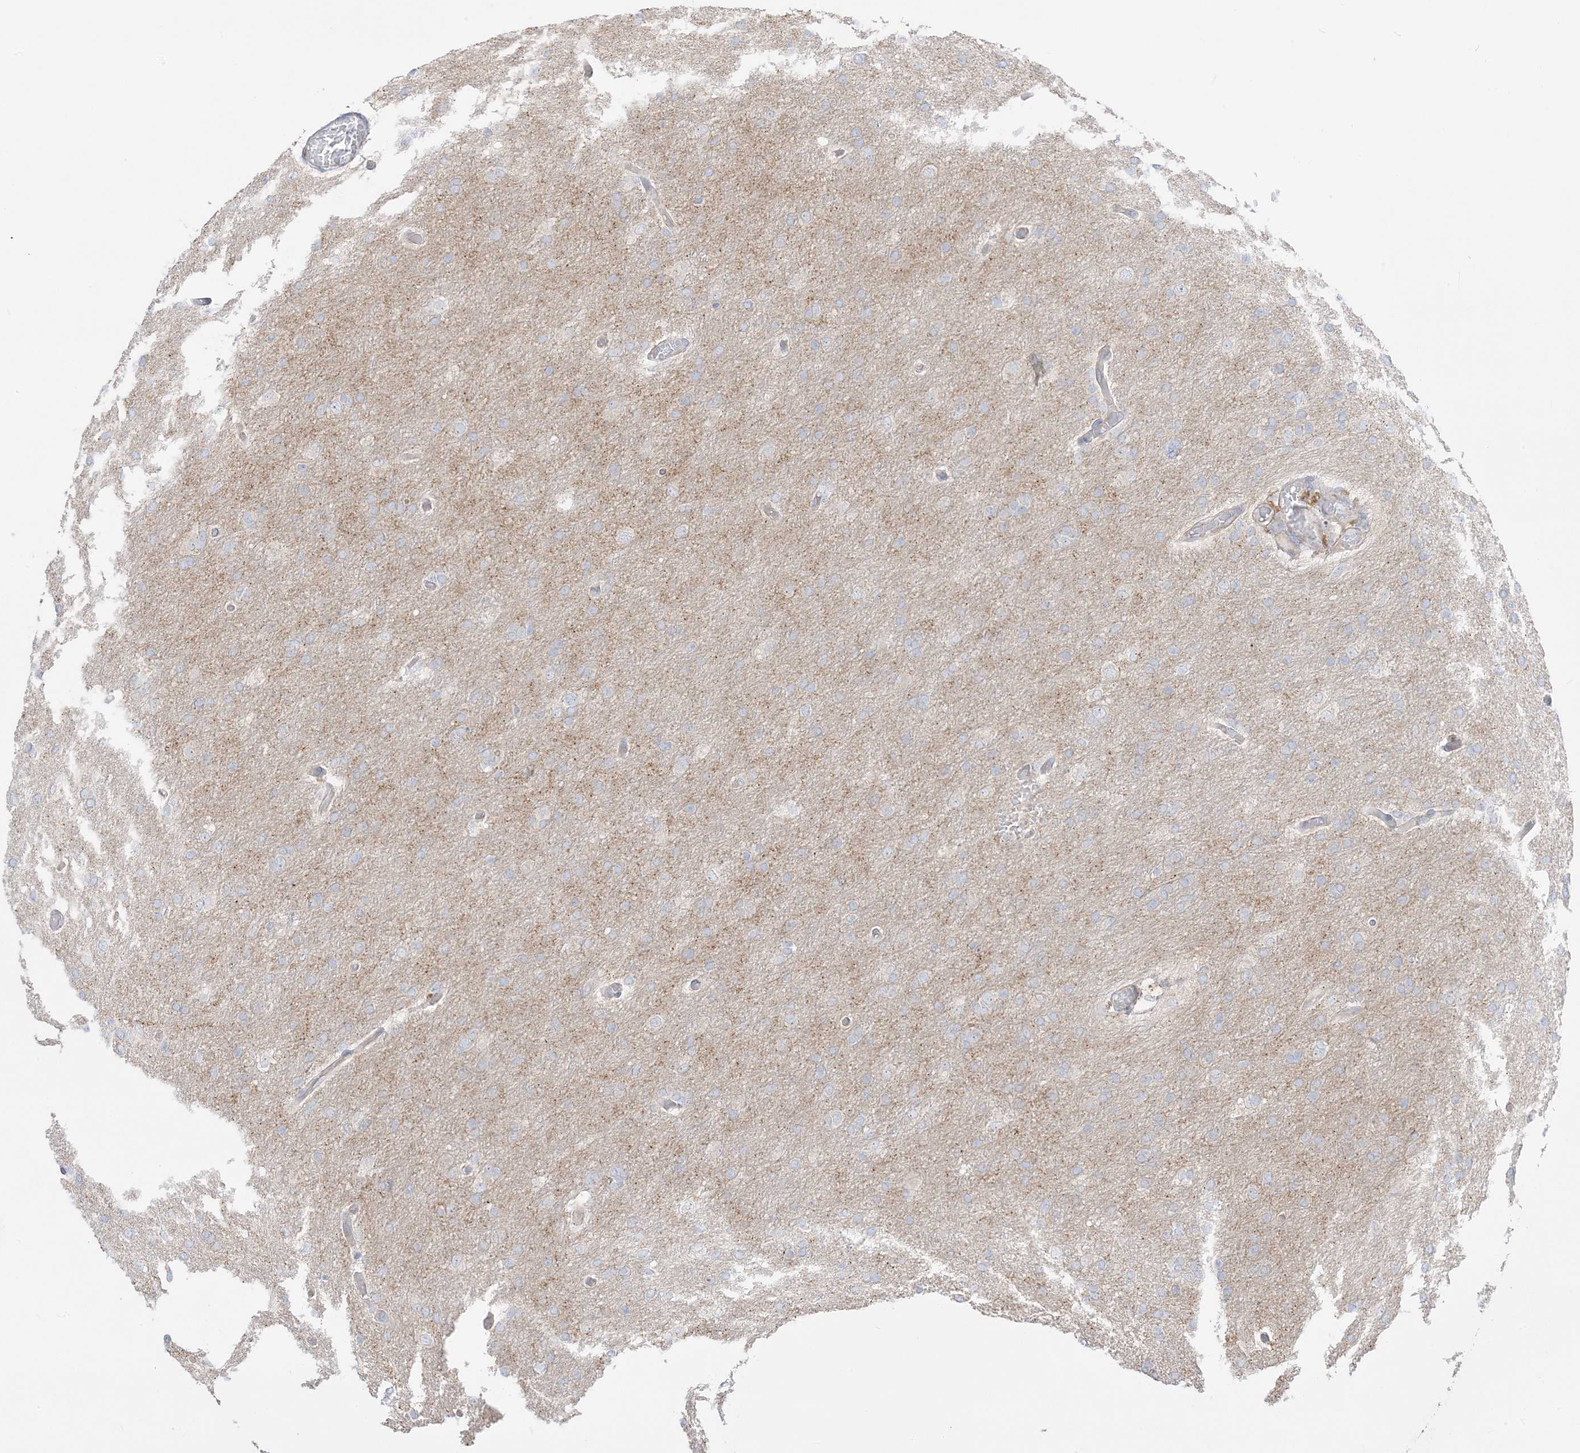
{"staining": {"intensity": "negative", "quantity": "none", "location": "none"}, "tissue": "glioma", "cell_type": "Tumor cells", "image_type": "cancer", "snomed": [{"axis": "morphology", "description": "Glioma, malignant, High grade"}, {"axis": "topography", "description": "Cerebral cortex"}], "caption": "Protein analysis of malignant high-grade glioma demonstrates no significant expression in tumor cells.", "gene": "ARHGEF9", "patient": {"sex": "female", "age": 36}}